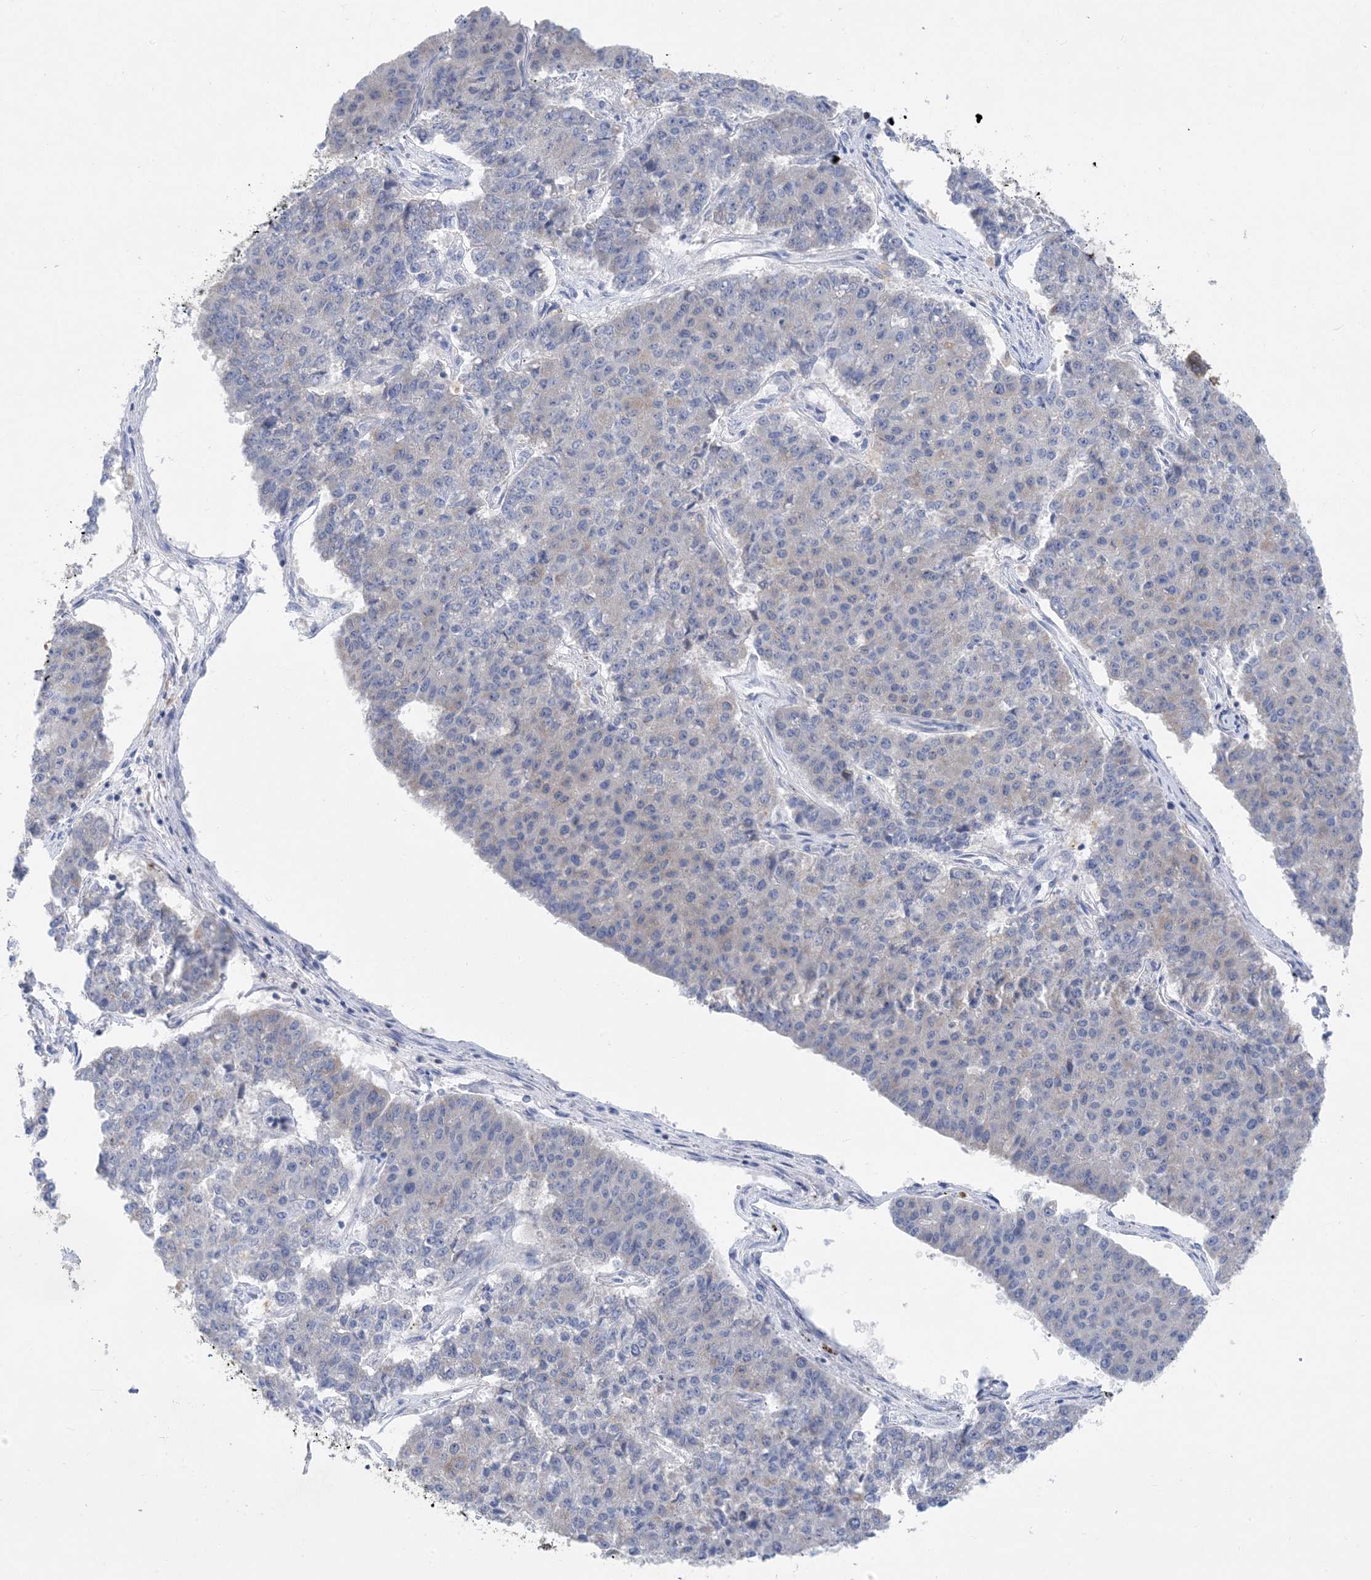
{"staining": {"intensity": "negative", "quantity": "none", "location": "none"}, "tissue": "pancreatic cancer", "cell_type": "Tumor cells", "image_type": "cancer", "snomed": [{"axis": "morphology", "description": "Adenocarcinoma, NOS"}, {"axis": "topography", "description": "Pancreas"}], "caption": "This is a histopathology image of immunohistochemistry staining of adenocarcinoma (pancreatic), which shows no positivity in tumor cells. (DAB (3,3'-diaminobenzidine) immunohistochemistry (IHC) with hematoxylin counter stain).", "gene": "SH3YL1", "patient": {"sex": "male", "age": 50}}